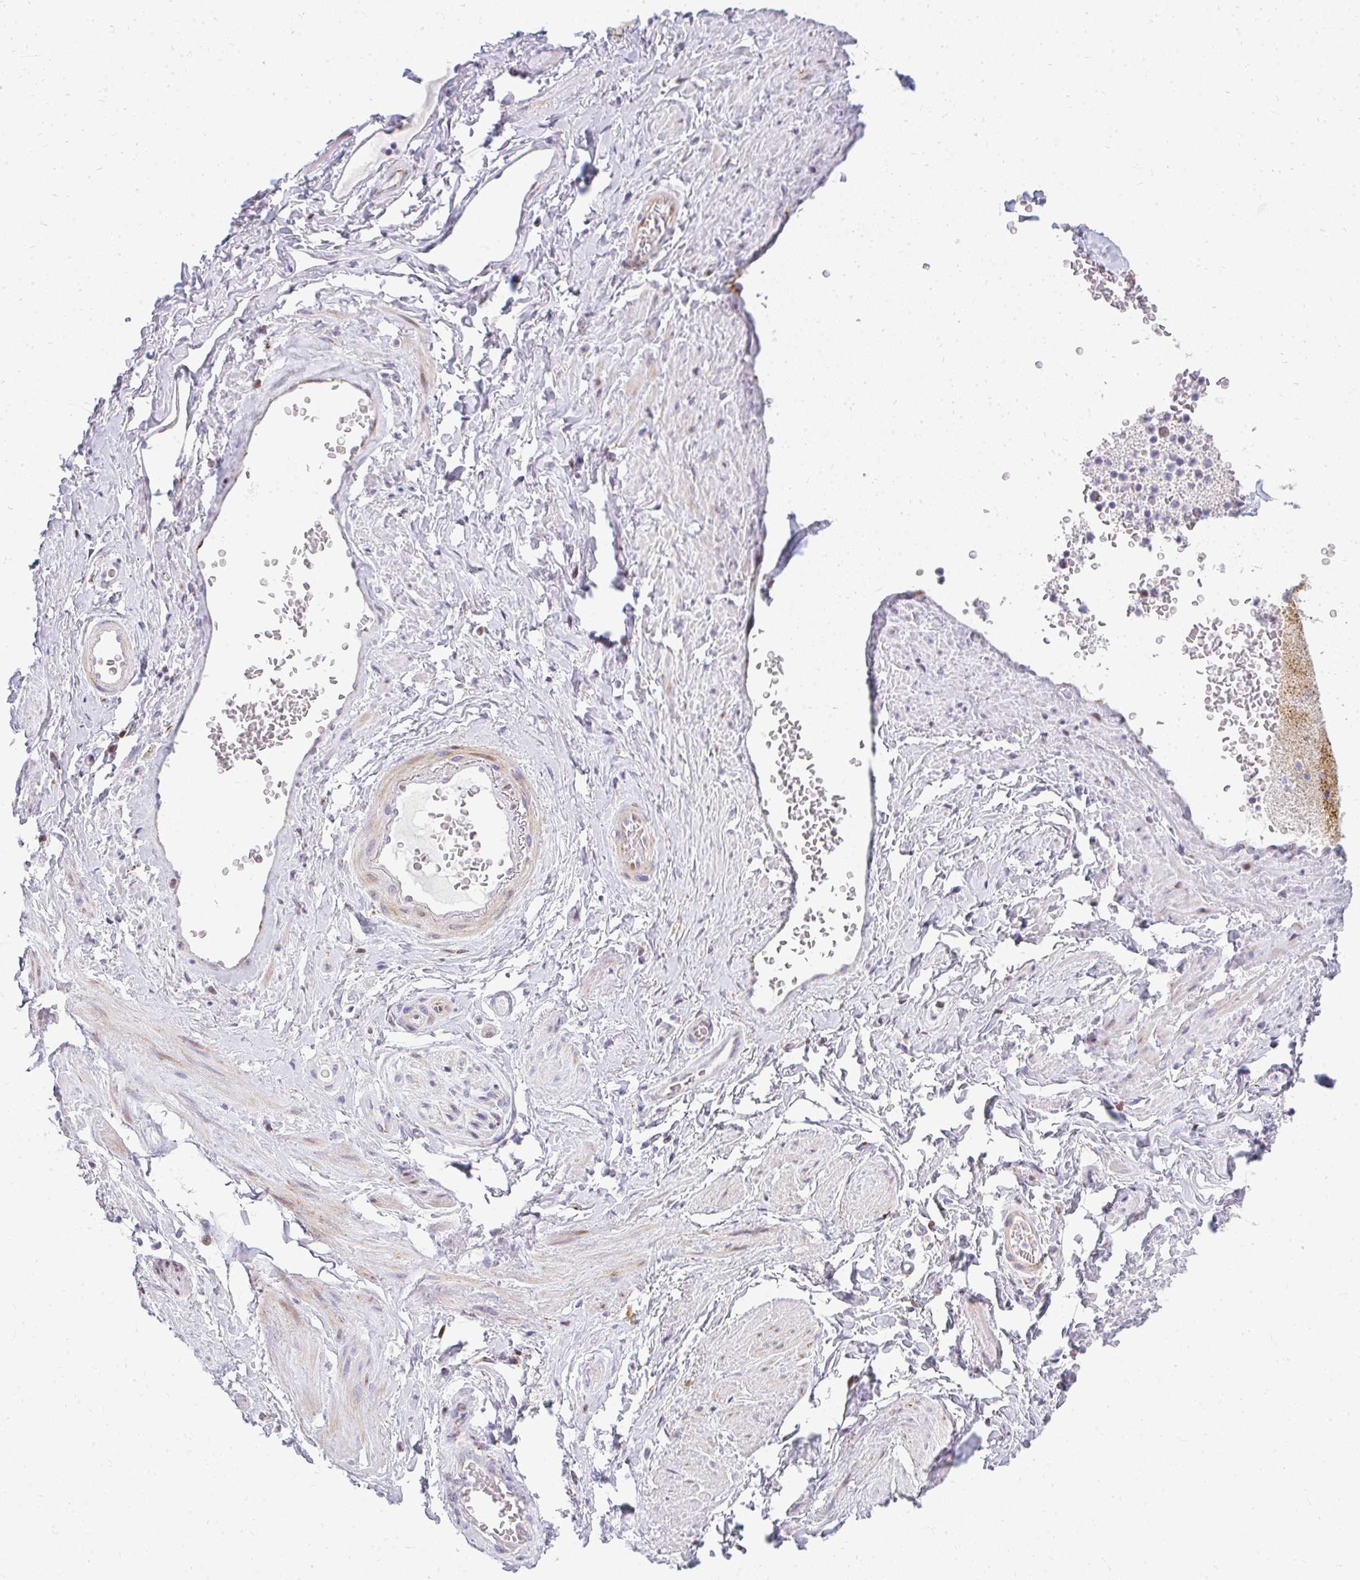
{"staining": {"intensity": "negative", "quantity": "none", "location": "none"}, "tissue": "adipose tissue", "cell_type": "Adipocytes", "image_type": "normal", "snomed": [{"axis": "morphology", "description": "Normal tissue, NOS"}, {"axis": "topography", "description": "Vagina"}, {"axis": "topography", "description": "Peripheral nerve tissue"}], "caption": "Human adipose tissue stained for a protein using immunohistochemistry reveals no expression in adipocytes.", "gene": "PLA2G5", "patient": {"sex": "female", "age": 71}}